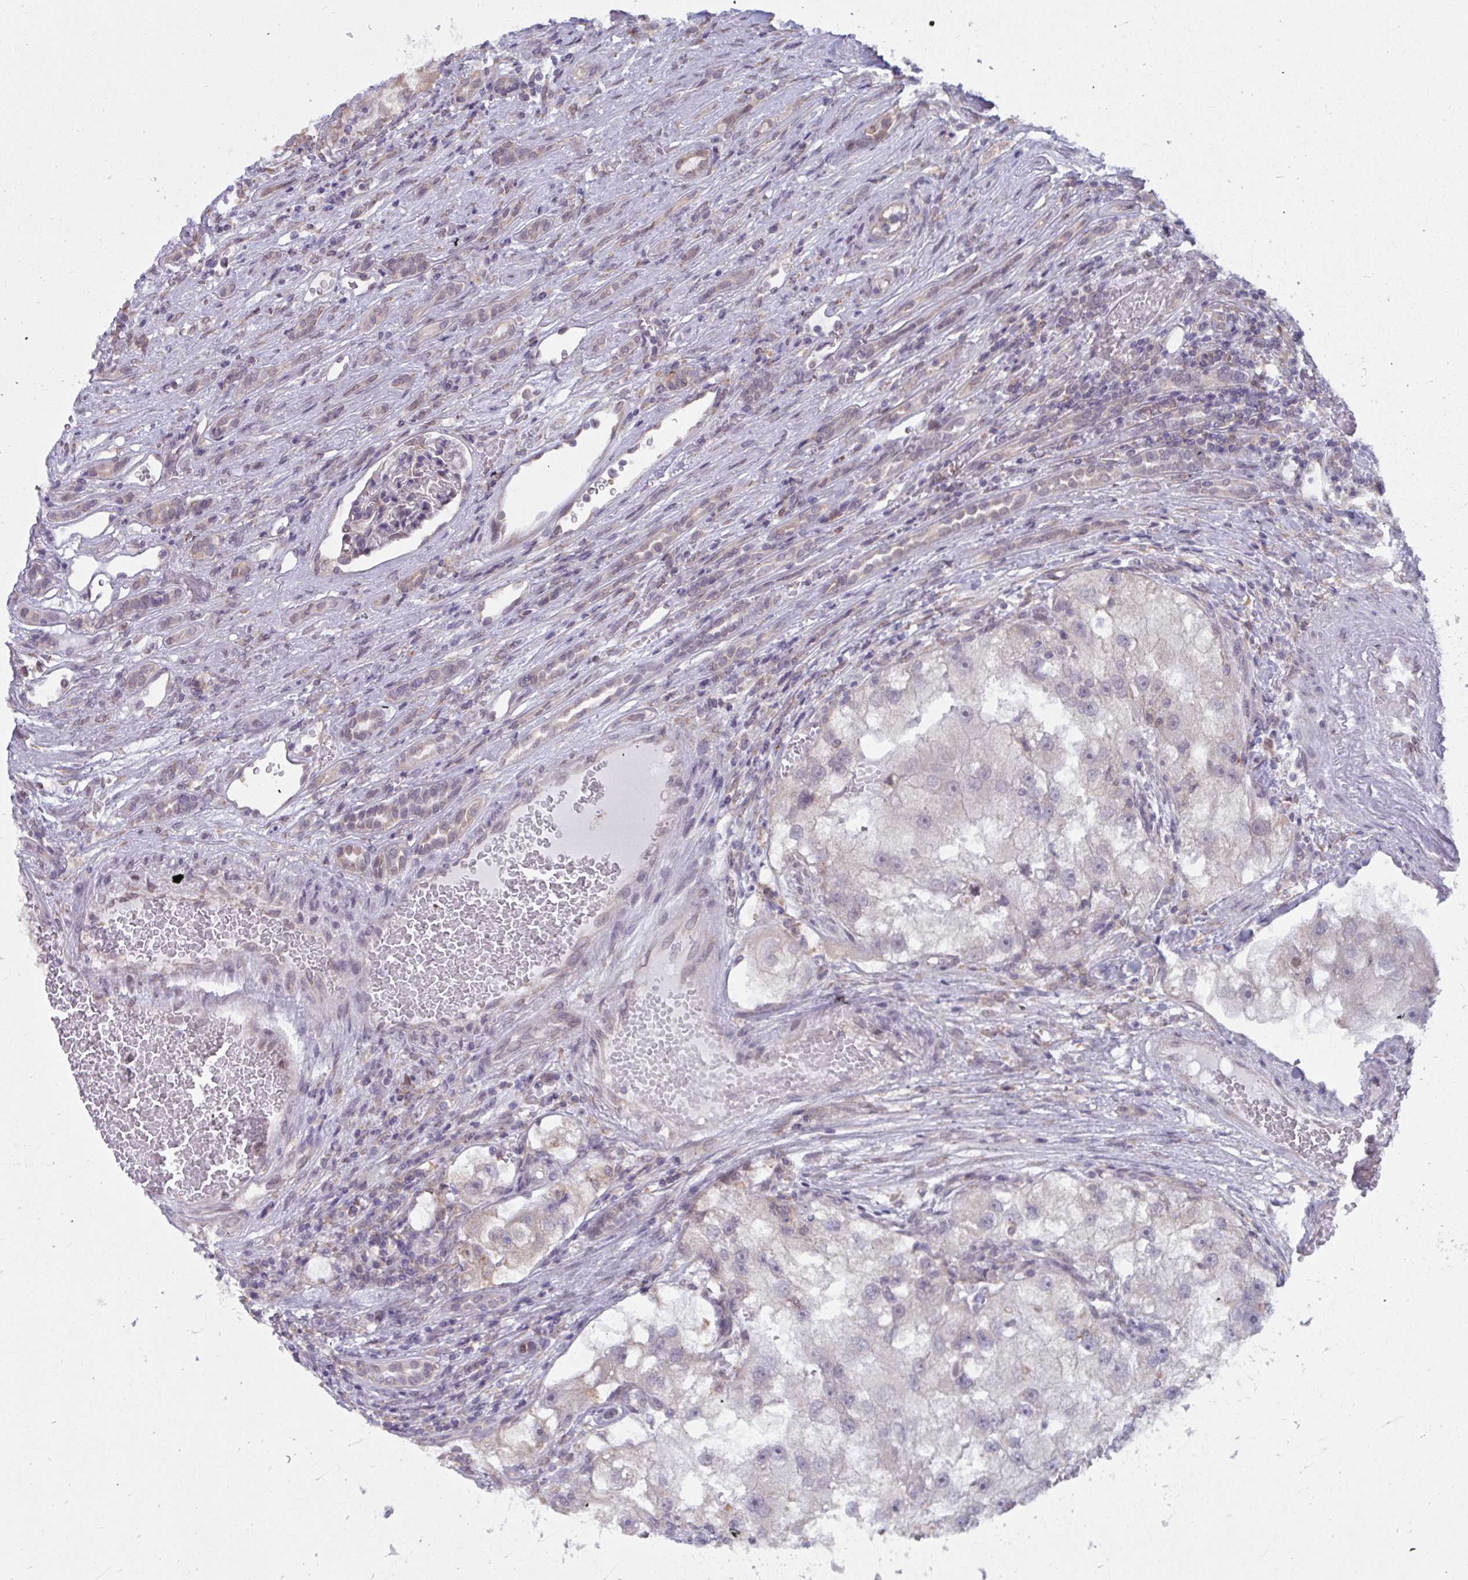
{"staining": {"intensity": "negative", "quantity": "none", "location": "none"}, "tissue": "renal cancer", "cell_type": "Tumor cells", "image_type": "cancer", "snomed": [{"axis": "morphology", "description": "Adenocarcinoma, NOS"}, {"axis": "topography", "description": "Kidney"}], "caption": "A high-resolution image shows immunohistochemistry (IHC) staining of renal cancer, which shows no significant positivity in tumor cells.", "gene": "NMNAT1", "patient": {"sex": "male", "age": 63}}